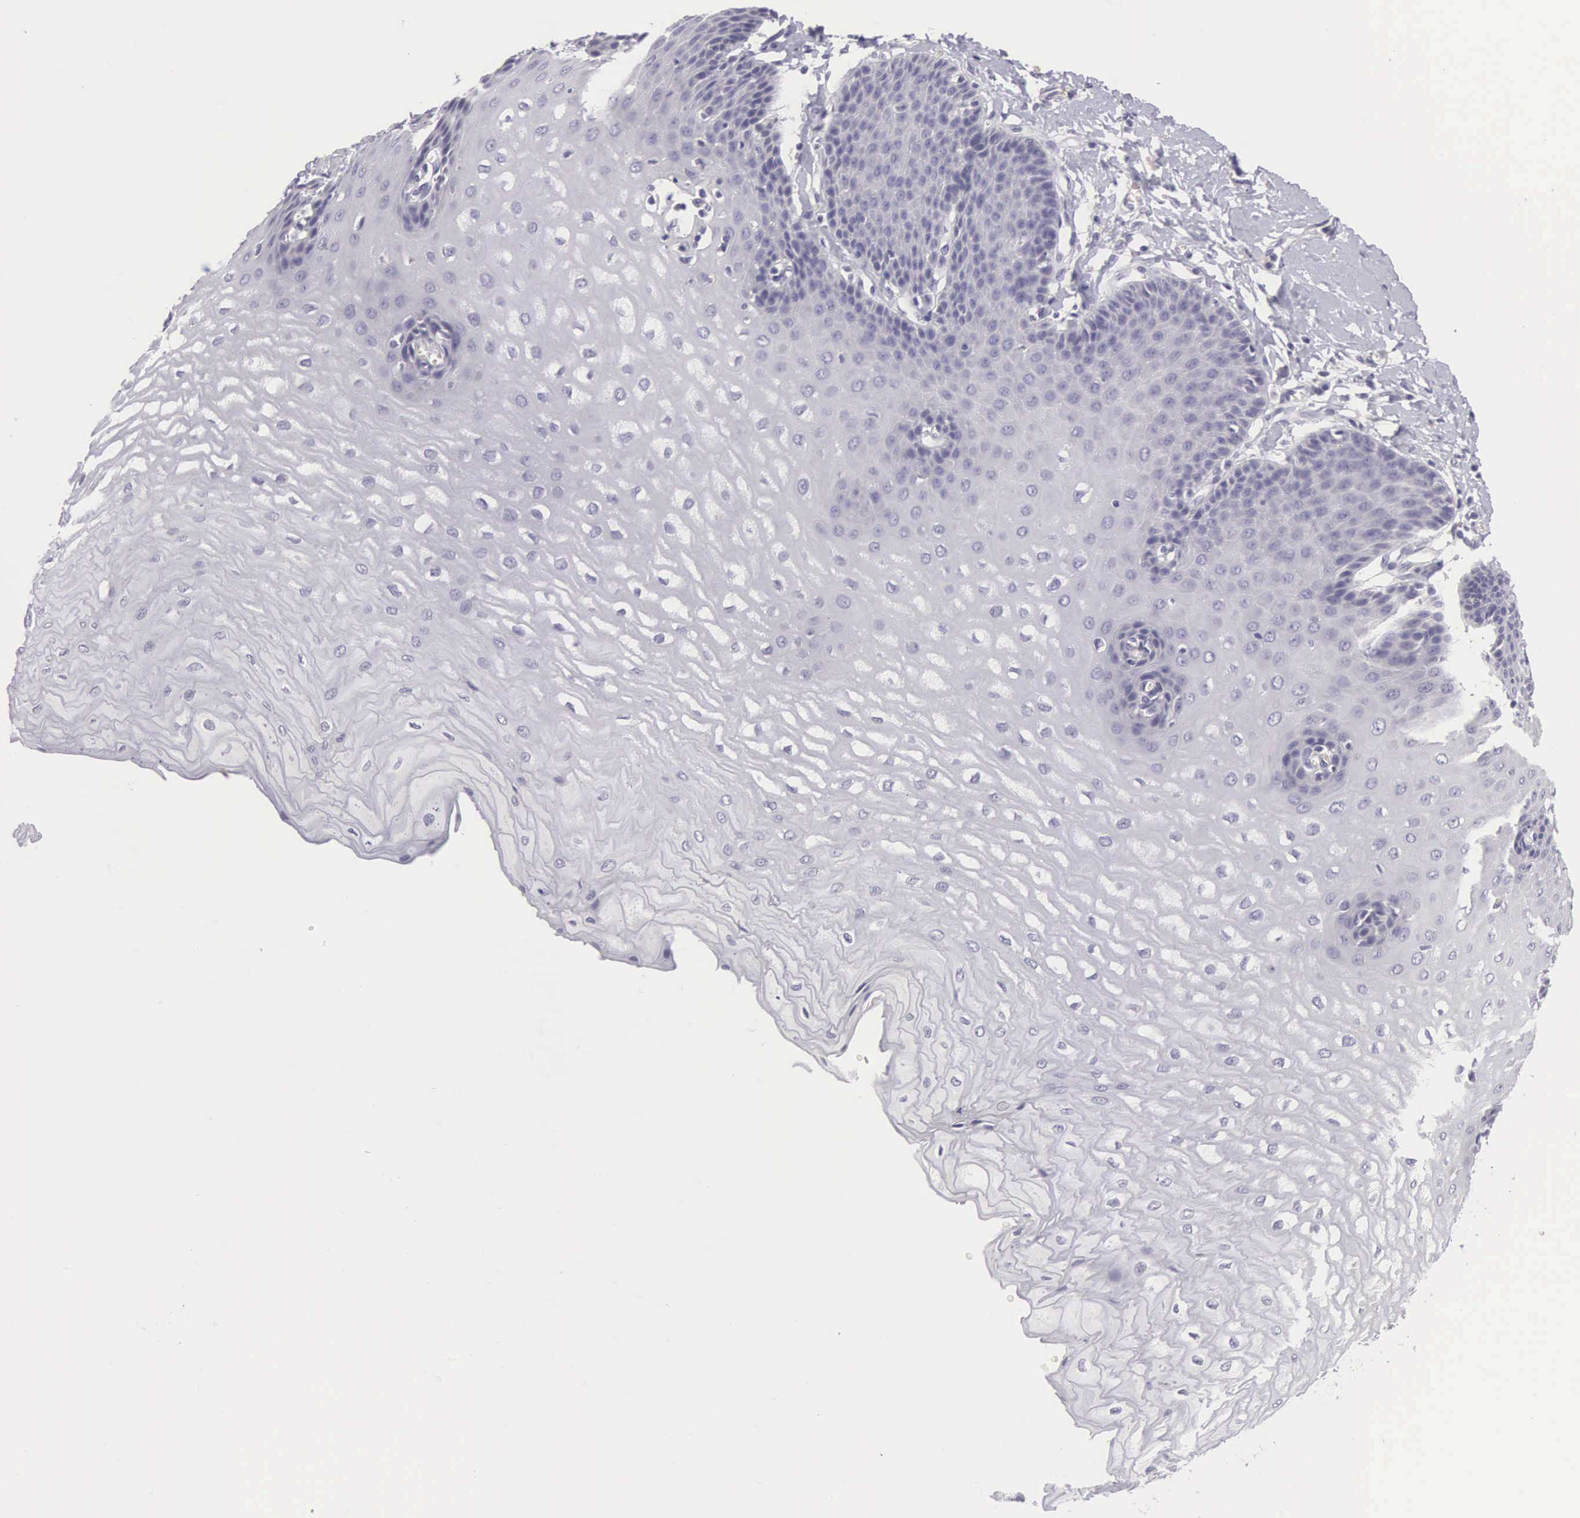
{"staining": {"intensity": "negative", "quantity": "none", "location": "none"}, "tissue": "esophagus", "cell_type": "Squamous epithelial cells", "image_type": "normal", "snomed": [{"axis": "morphology", "description": "Normal tissue, NOS"}, {"axis": "topography", "description": "Esophagus"}], "caption": "Immunohistochemistry (IHC) micrograph of unremarkable esophagus stained for a protein (brown), which shows no expression in squamous epithelial cells. The staining is performed using DAB (3,3'-diaminobenzidine) brown chromogen with nuclei counter-stained in using hematoxylin.", "gene": "CLU", "patient": {"sex": "male", "age": 70}}